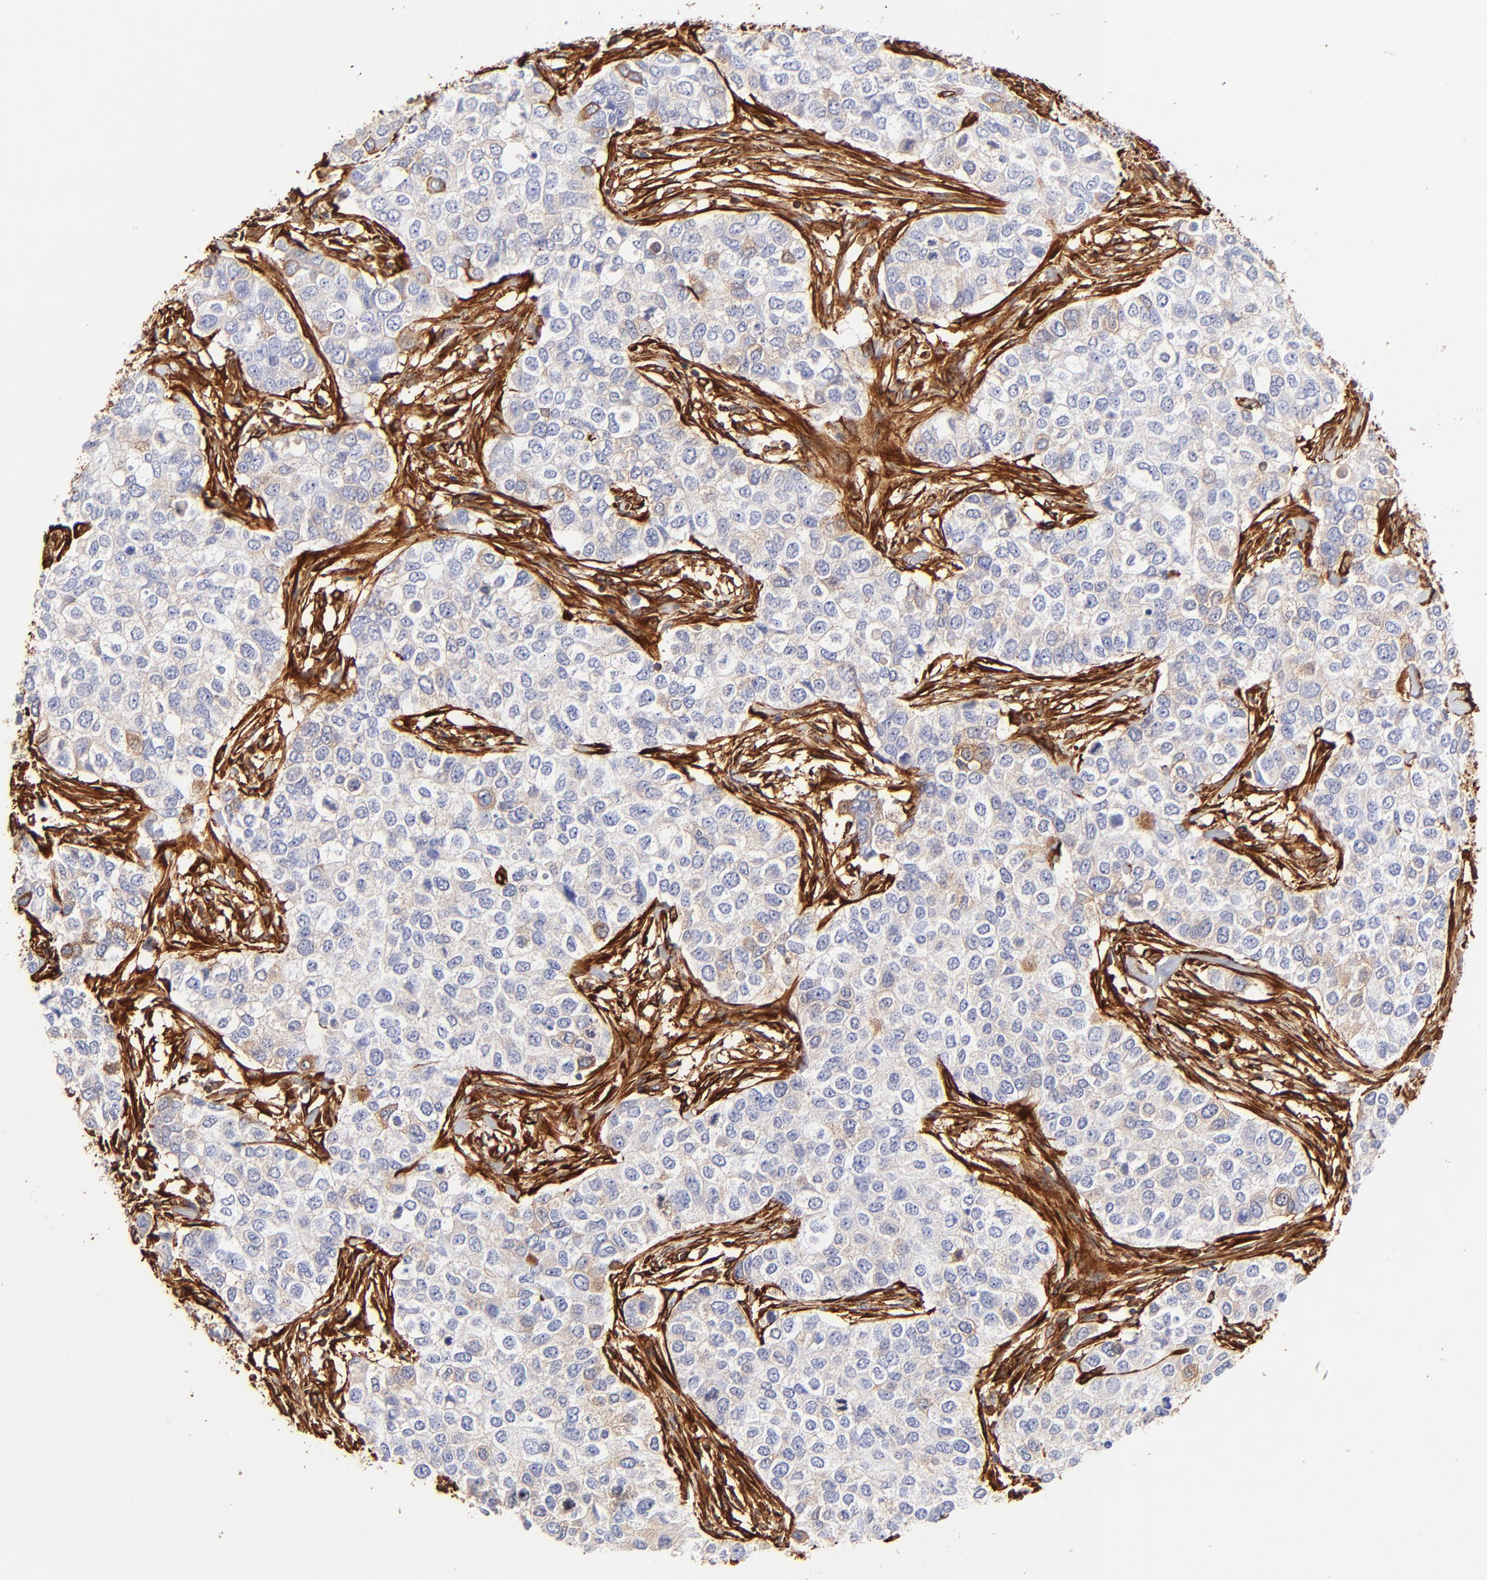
{"staining": {"intensity": "weak", "quantity": ">75%", "location": "cytoplasmic/membranous"}, "tissue": "breast cancer", "cell_type": "Tumor cells", "image_type": "cancer", "snomed": [{"axis": "morphology", "description": "Normal tissue, NOS"}, {"axis": "morphology", "description": "Duct carcinoma"}, {"axis": "topography", "description": "Breast"}], "caption": "The histopathology image displays staining of breast cancer (infiltrating ductal carcinoma), revealing weak cytoplasmic/membranous protein staining (brown color) within tumor cells.", "gene": "FLNA", "patient": {"sex": "female", "age": 49}}